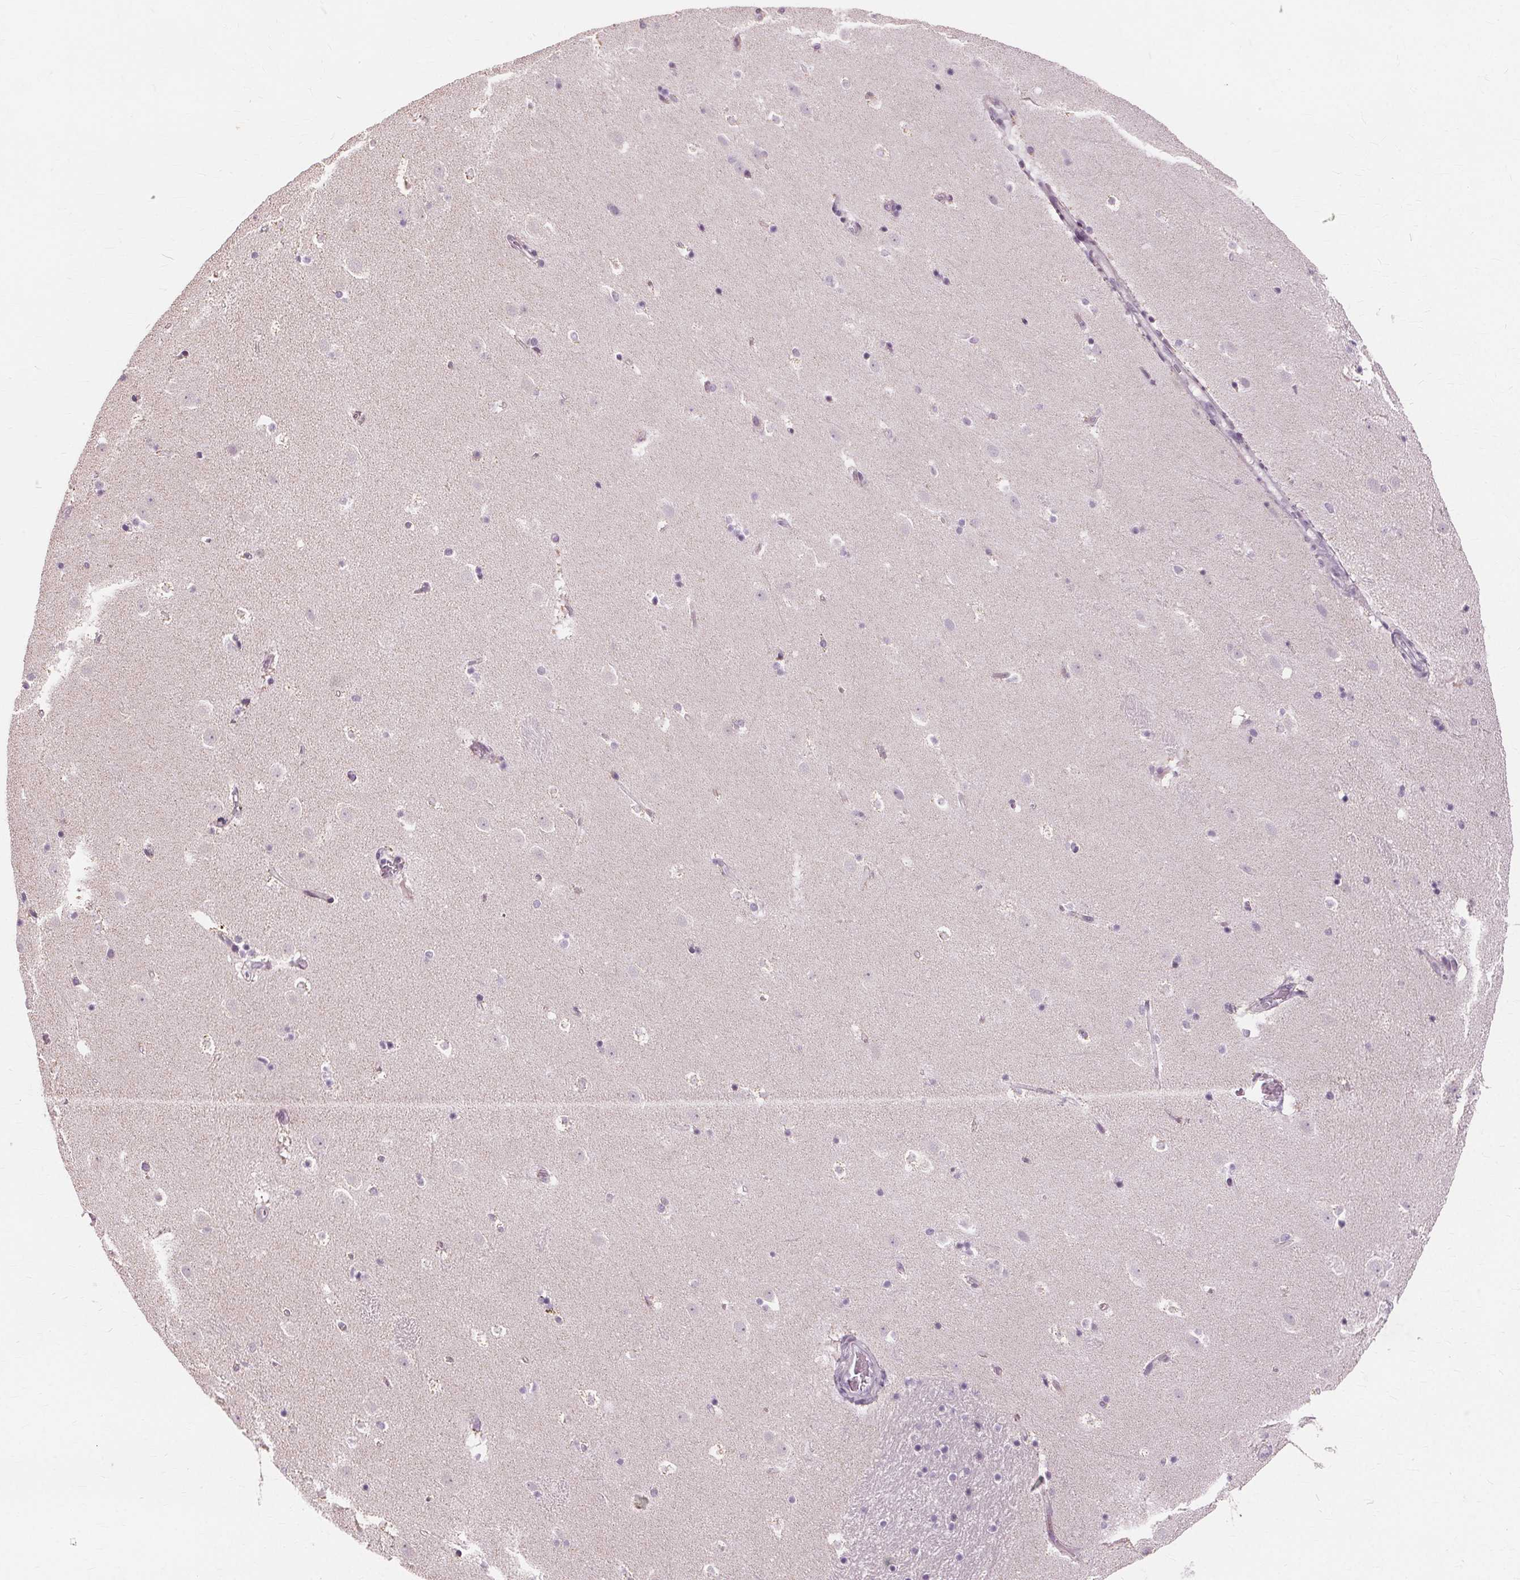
{"staining": {"intensity": "negative", "quantity": "none", "location": "none"}, "tissue": "caudate", "cell_type": "Glial cells", "image_type": "normal", "snomed": [{"axis": "morphology", "description": "Normal tissue, NOS"}, {"axis": "topography", "description": "Lateral ventricle wall"}], "caption": "Unremarkable caudate was stained to show a protein in brown. There is no significant positivity in glial cells.", "gene": "SIGLEC6", "patient": {"sex": "male", "age": 37}}